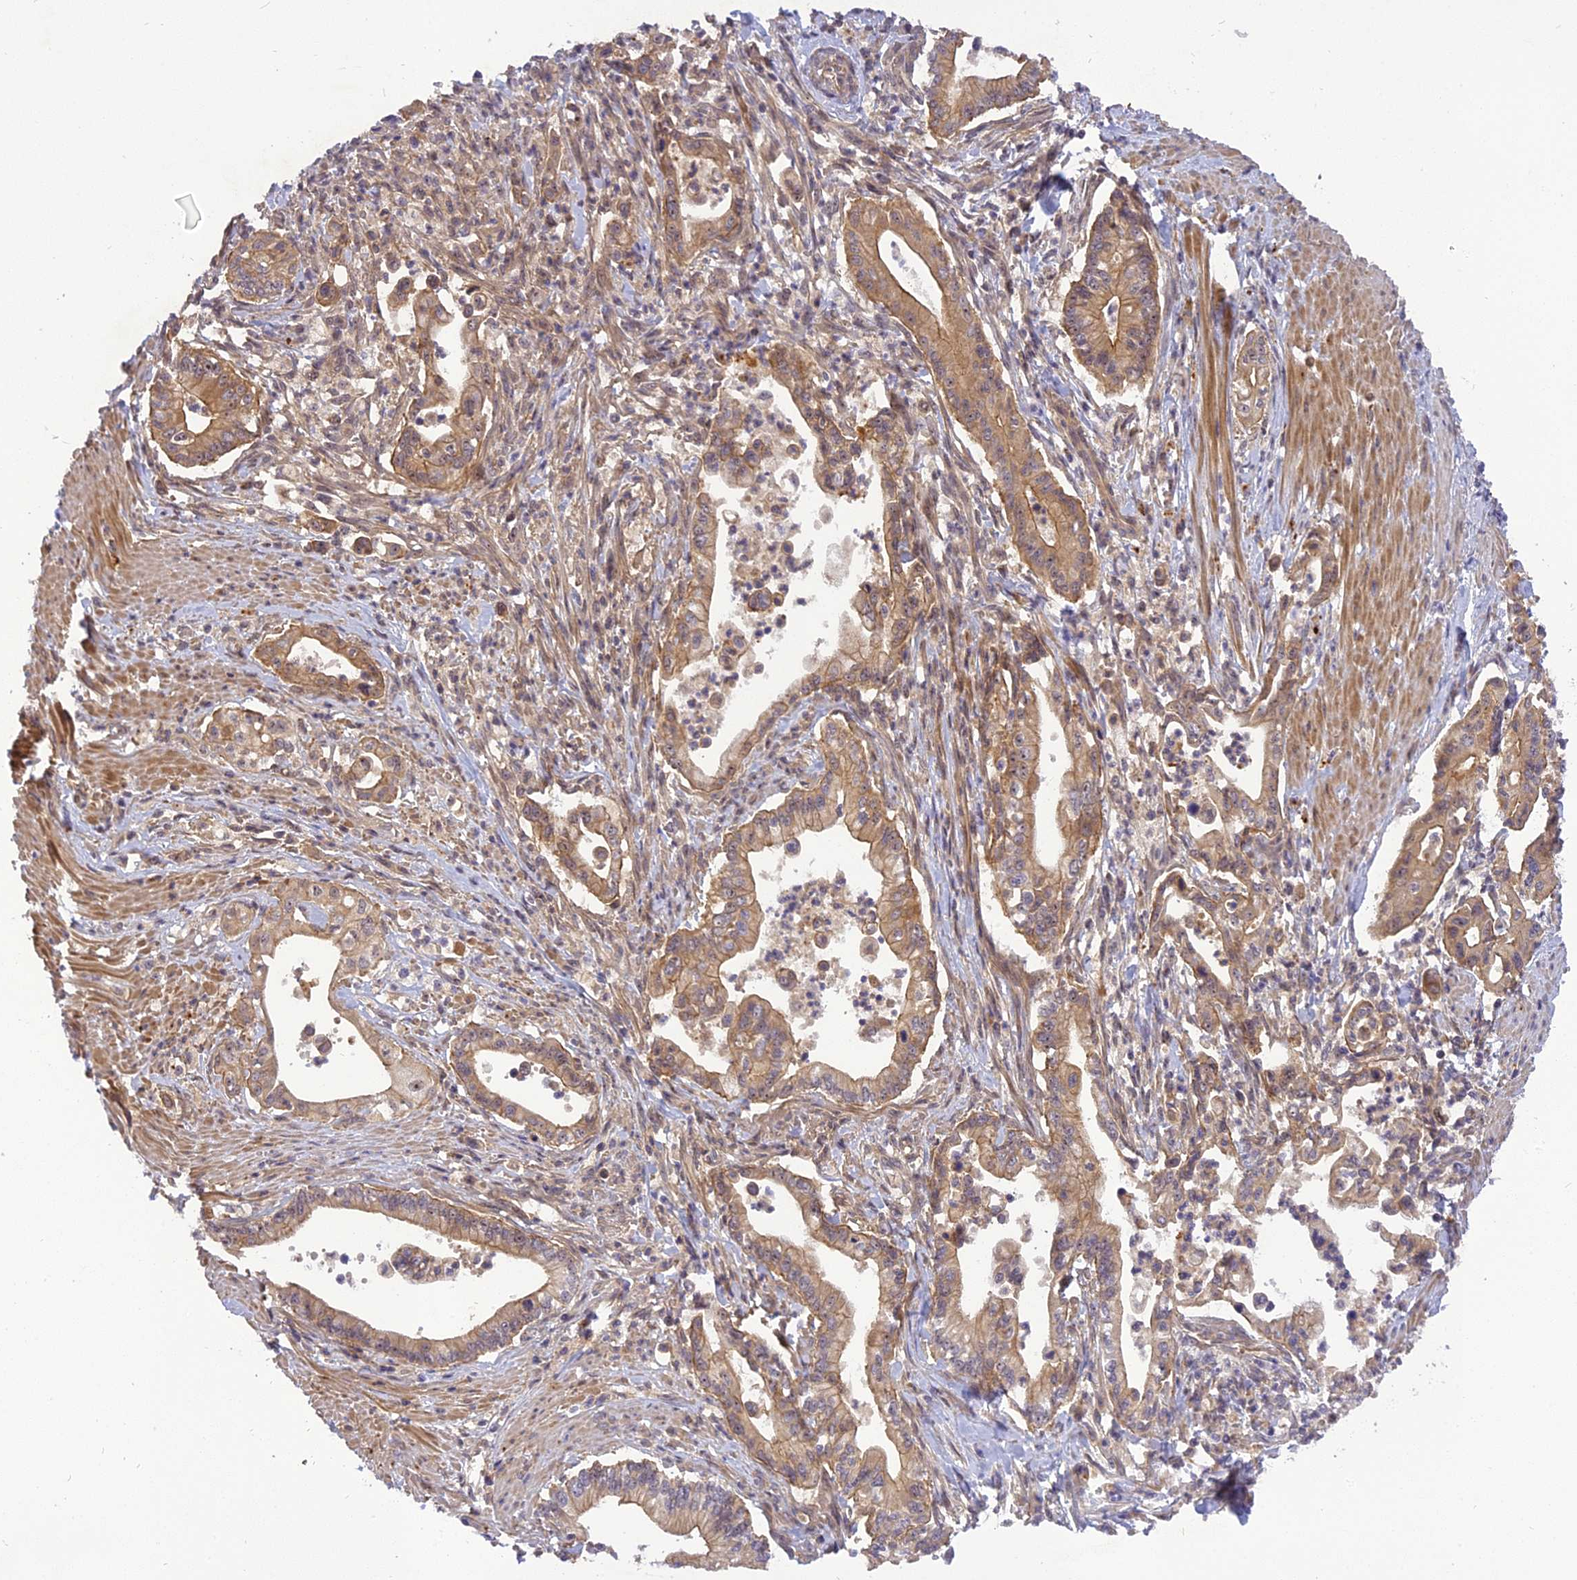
{"staining": {"intensity": "moderate", "quantity": ">75%", "location": "cytoplasmic/membranous"}, "tissue": "pancreatic cancer", "cell_type": "Tumor cells", "image_type": "cancer", "snomed": [{"axis": "morphology", "description": "Adenocarcinoma, NOS"}, {"axis": "topography", "description": "Pancreas"}], "caption": "Moderate cytoplasmic/membranous staining is present in about >75% of tumor cells in pancreatic cancer.", "gene": "FNIP2", "patient": {"sex": "male", "age": 78}}